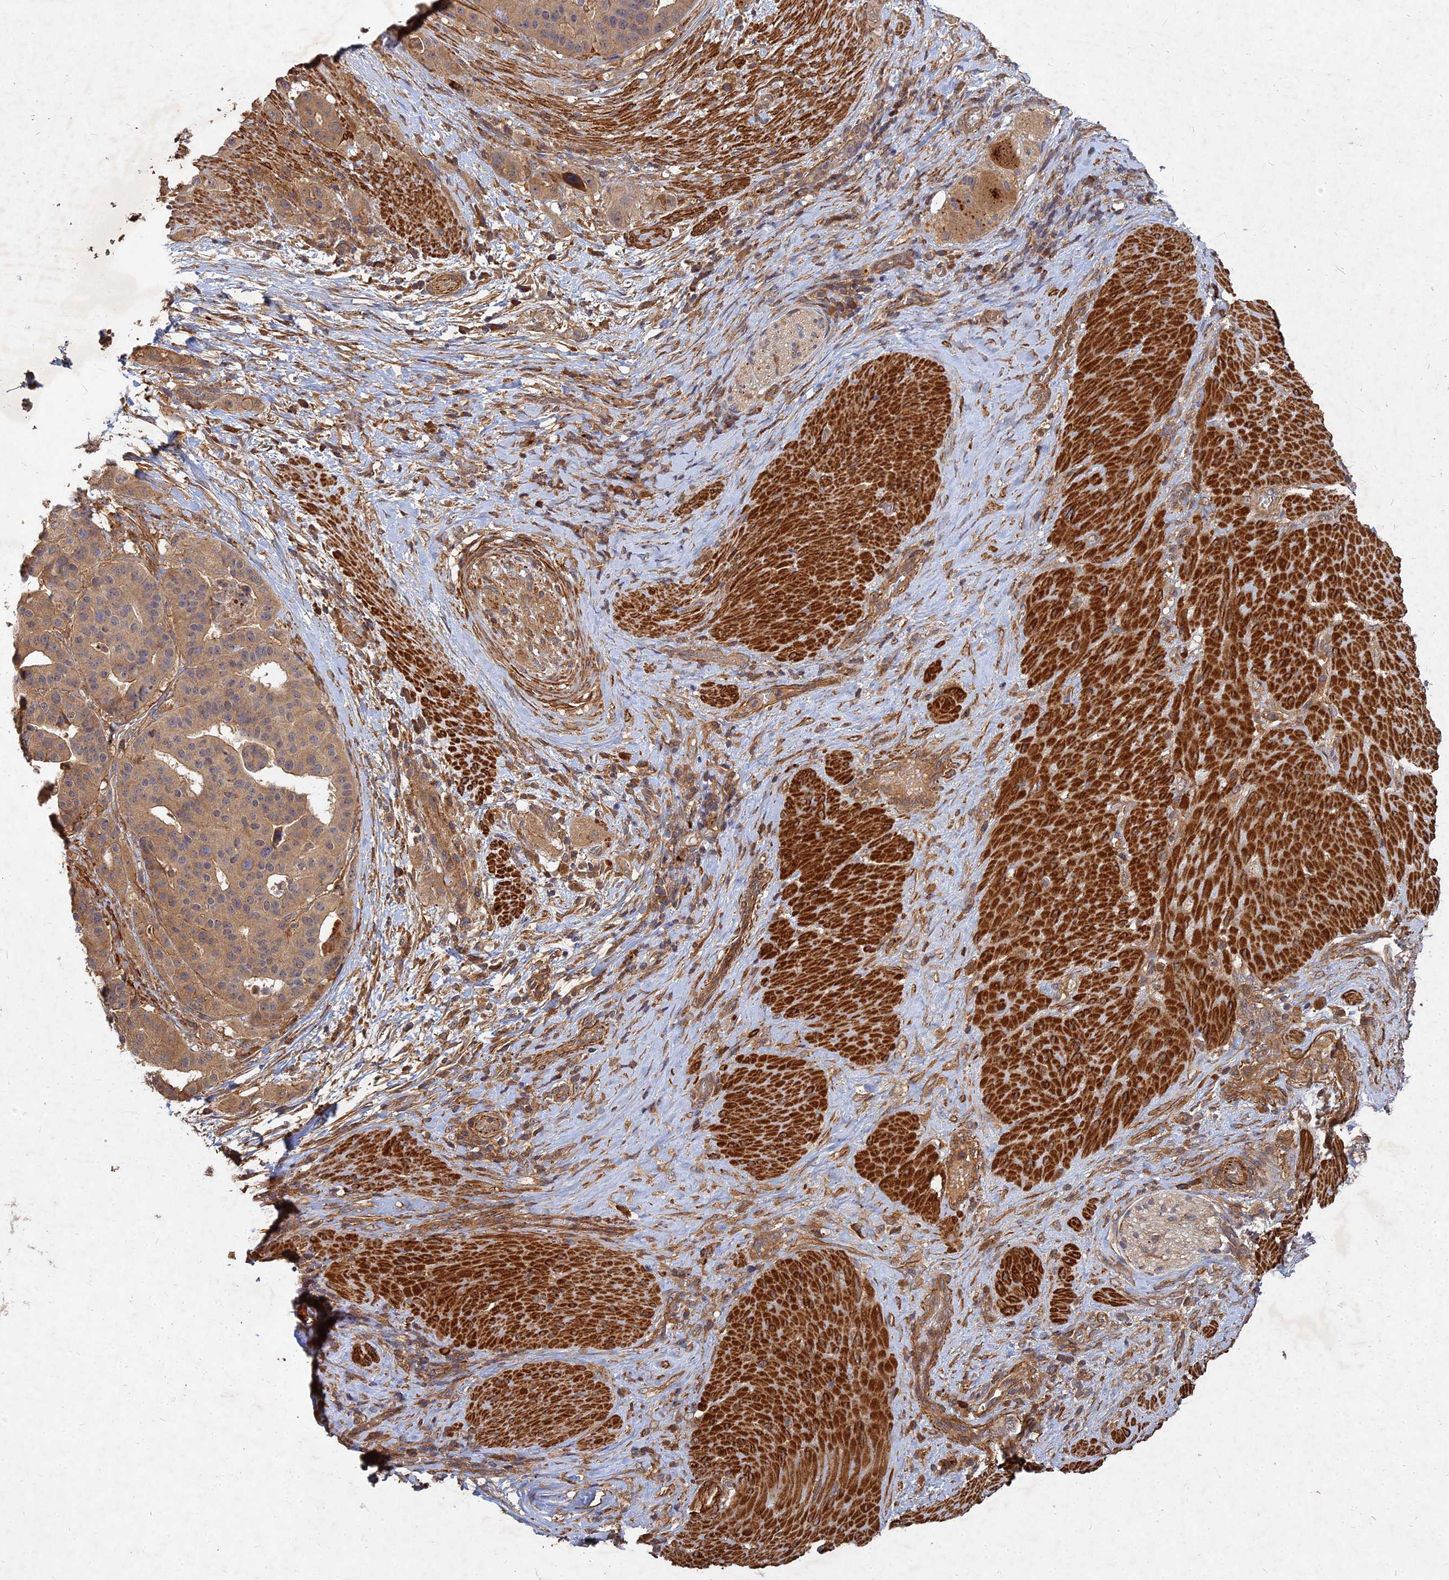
{"staining": {"intensity": "moderate", "quantity": ">75%", "location": "cytoplasmic/membranous"}, "tissue": "stomach cancer", "cell_type": "Tumor cells", "image_type": "cancer", "snomed": [{"axis": "morphology", "description": "Adenocarcinoma, NOS"}, {"axis": "topography", "description": "Stomach"}], "caption": "Stomach adenocarcinoma stained with a protein marker shows moderate staining in tumor cells.", "gene": "UBE2W", "patient": {"sex": "male", "age": 48}}